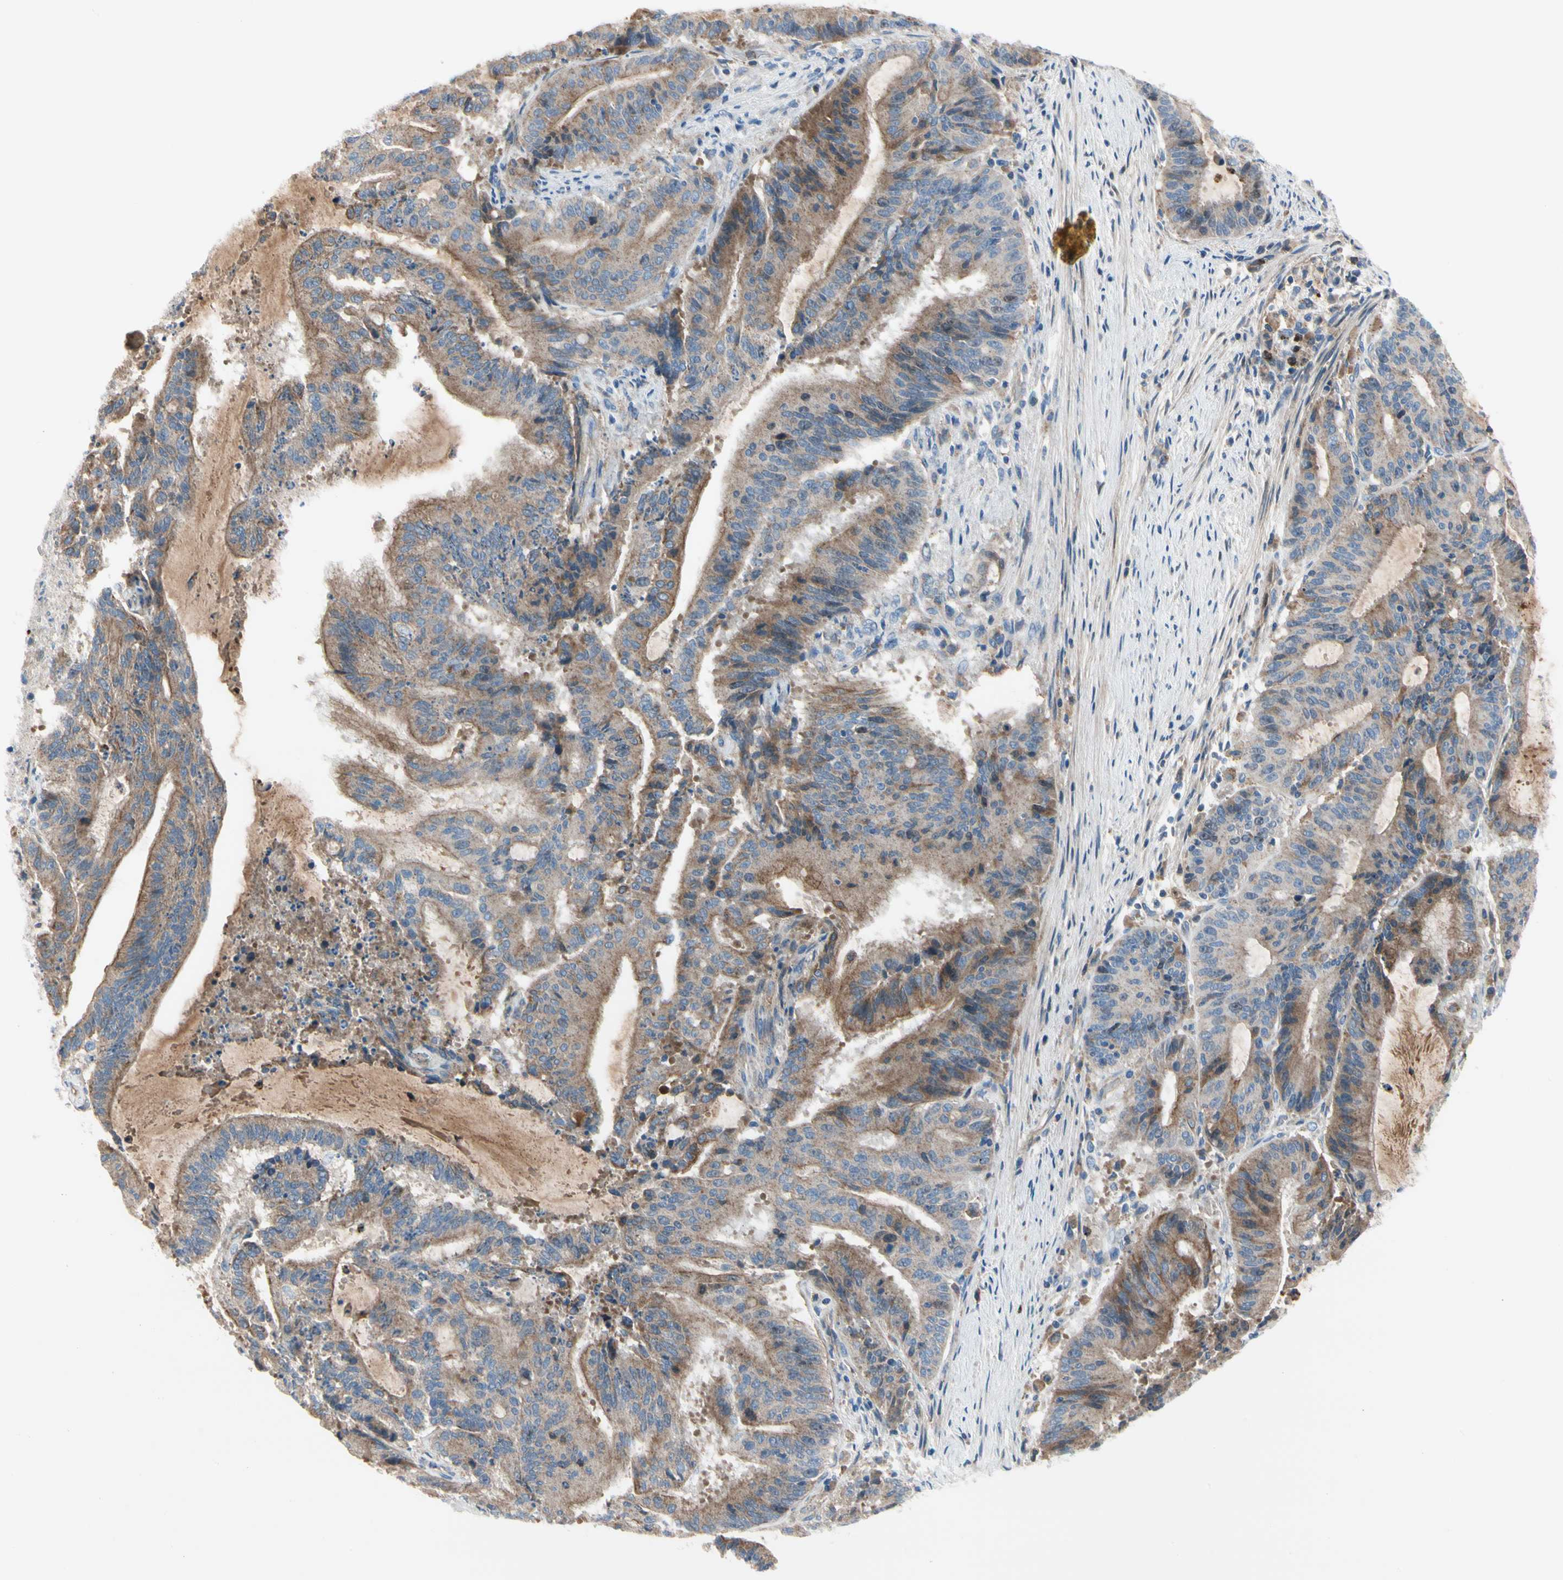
{"staining": {"intensity": "moderate", "quantity": ">75%", "location": "cytoplasmic/membranous"}, "tissue": "liver cancer", "cell_type": "Tumor cells", "image_type": "cancer", "snomed": [{"axis": "morphology", "description": "Cholangiocarcinoma"}, {"axis": "topography", "description": "Liver"}], "caption": "Tumor cells reveal moderate cytoplasmic/membranous expression in approximately >75% of cells in liver cancer. The protein is stained brown, and the nuclei are stained in blue (DAB (3,3'-diaminobenzidine) IHC with brightfield microscopy, high magnification).", "gene": "HJURP", "patient": {"sex": "female", "age": 73}}